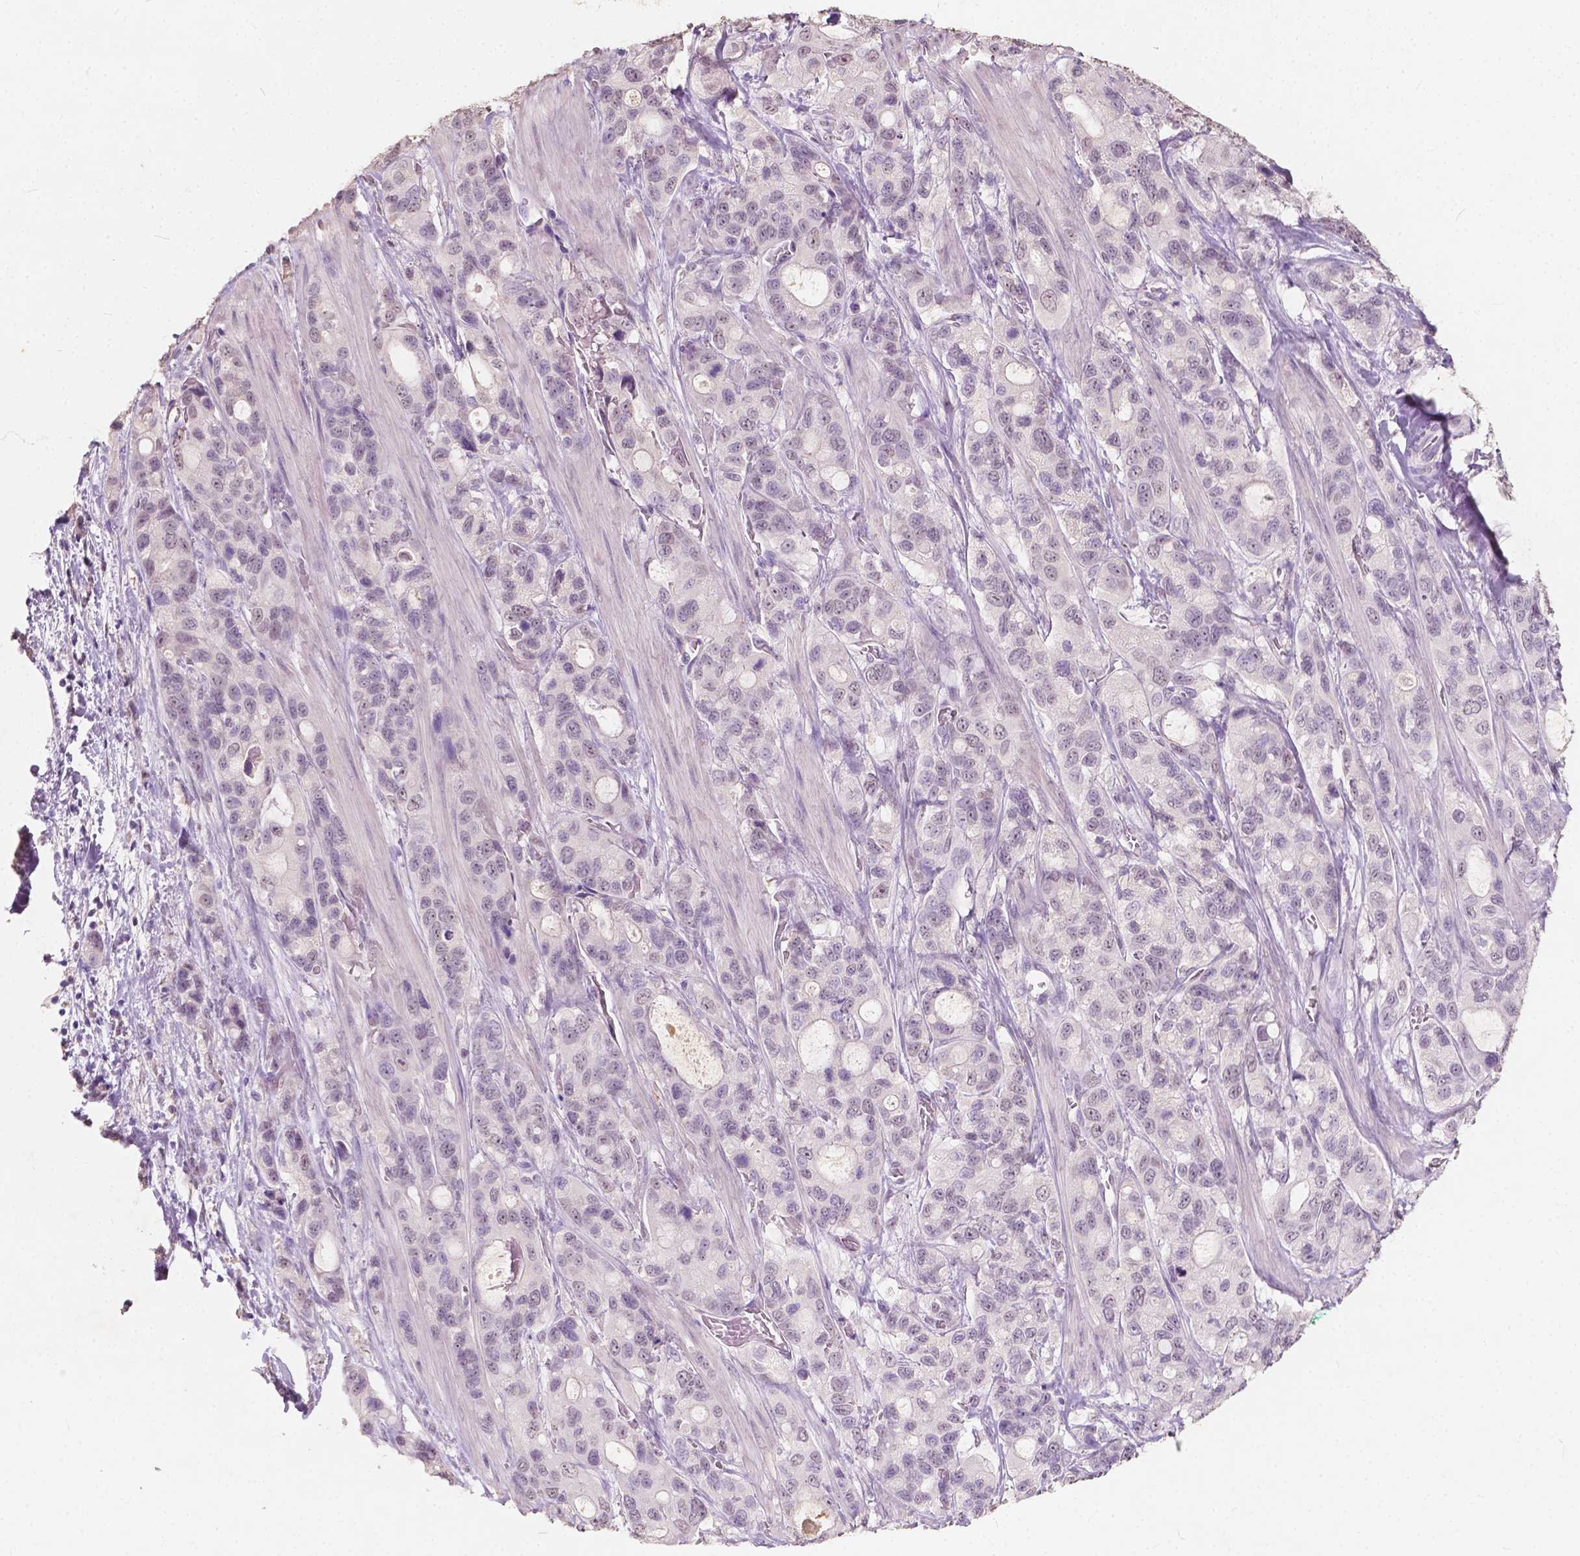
{"staining": {"intensity": "negative", "quantity": "none", "location": "none"}, "tissue": "stomach cancer", "cell_type": "Tumor cells", "image_type": "cancer", "snomed": [{"axis": "morphology", "description": "Adenocarcinoma, NOS"}, {"axis": "topography", "description": "Stomach"}], "caption": "This is an IHC photomicrograph of human stomach adenocarcinoma. There is no positivity in tumor cells.", "gene": "SOX15", "patient": {"sex": "male", "age": 63}}